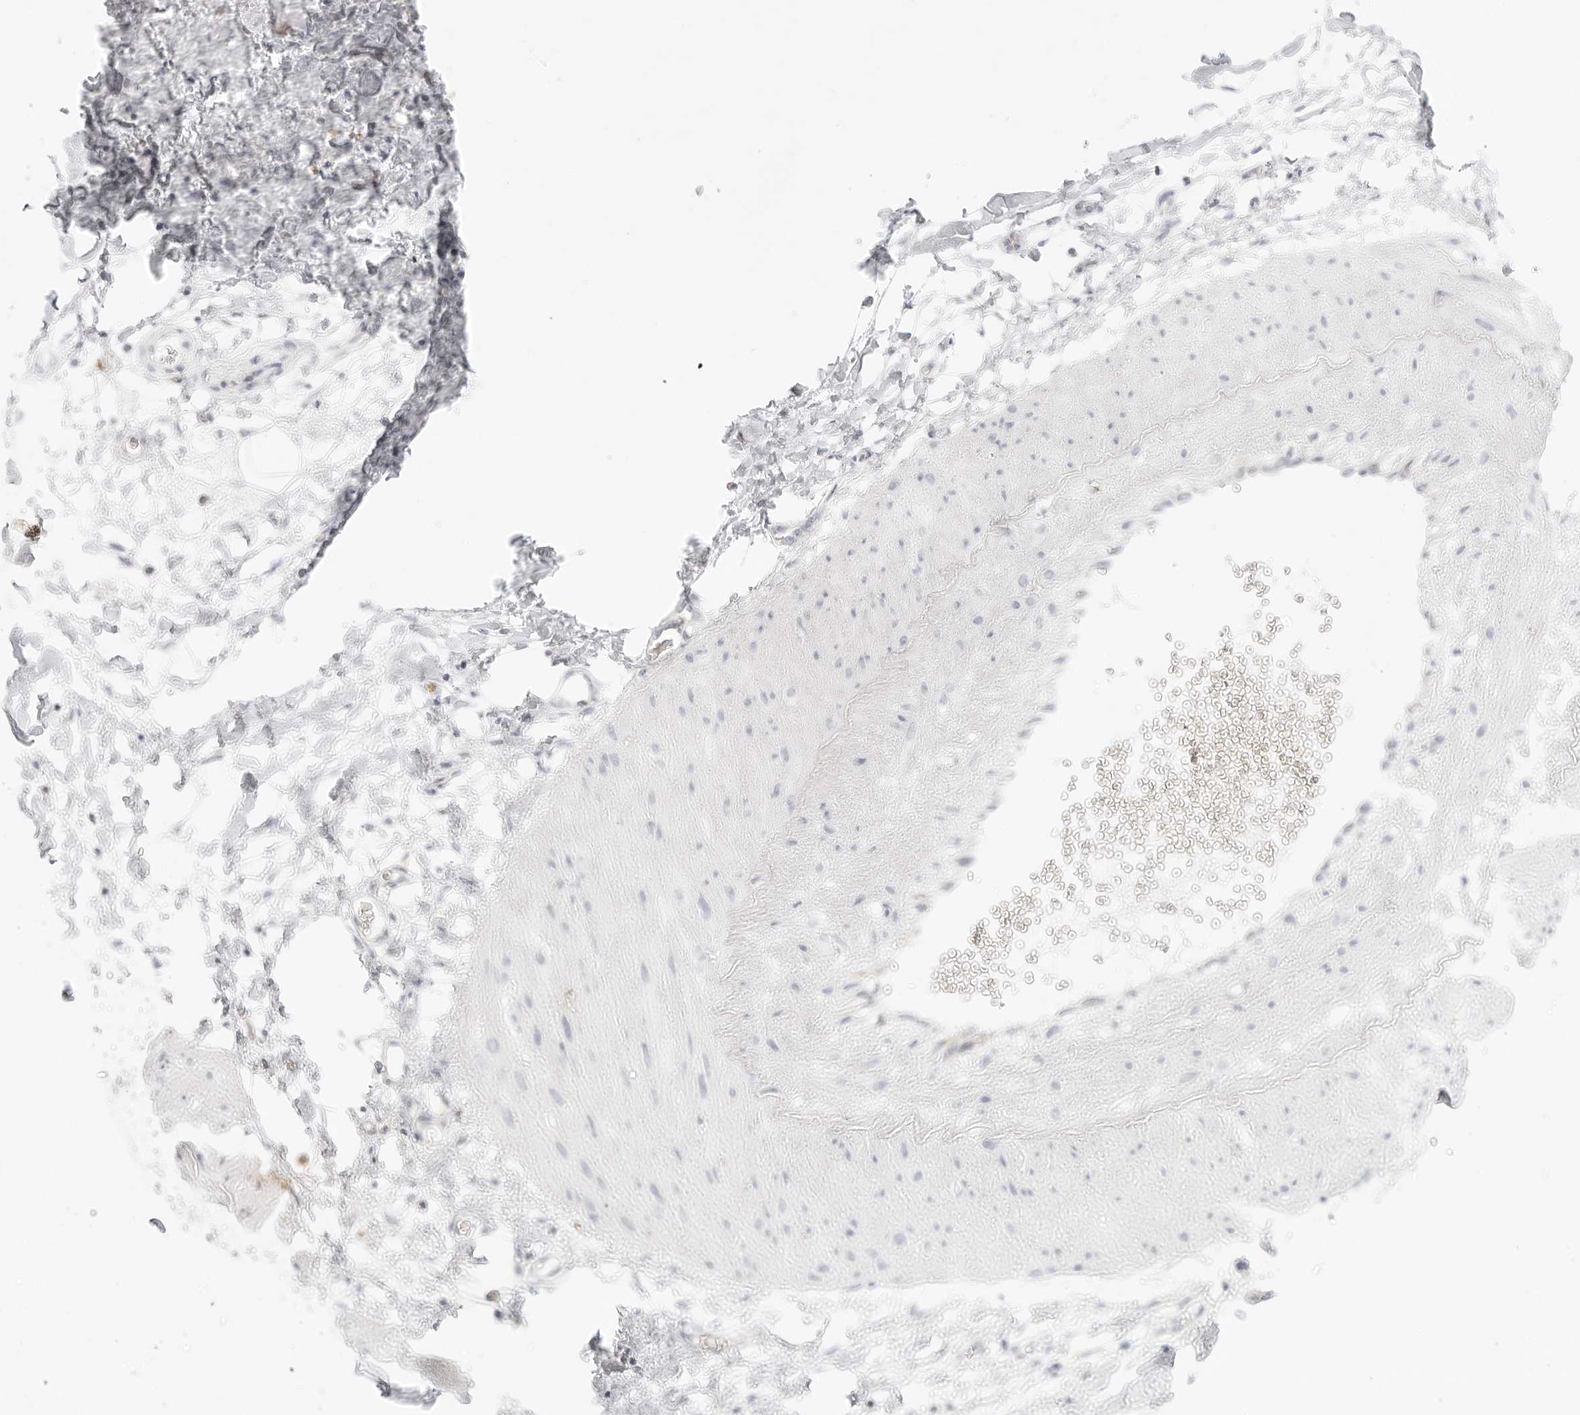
{"staining": {"intensity": "negative", "quantity": "none", "location": "none"}, "tissue": "adipose tissue", "cell_type": "Adipocytes", "image_type": "normal", "snomed": [{"axis": "morphology", "description": "Normal tissue, NOS"}, {"axis": "morphology", "description": "Adenocarcinoma, NOS"}, {"axis": "topography", "description": "Pancreas"}, {"axis": "topography", "description": "Peripheral nerve tissue"}], "caption": "Immunohistochemistry micrograph of unremarkable adipose tissue: human adipose tissue stained with DAB (3,3'-diaminobenzidine) shows no significant protein positivity in adipocytes.", "gene": "TNFRSF14", "patient": {"sex": "male", "age": 59}}